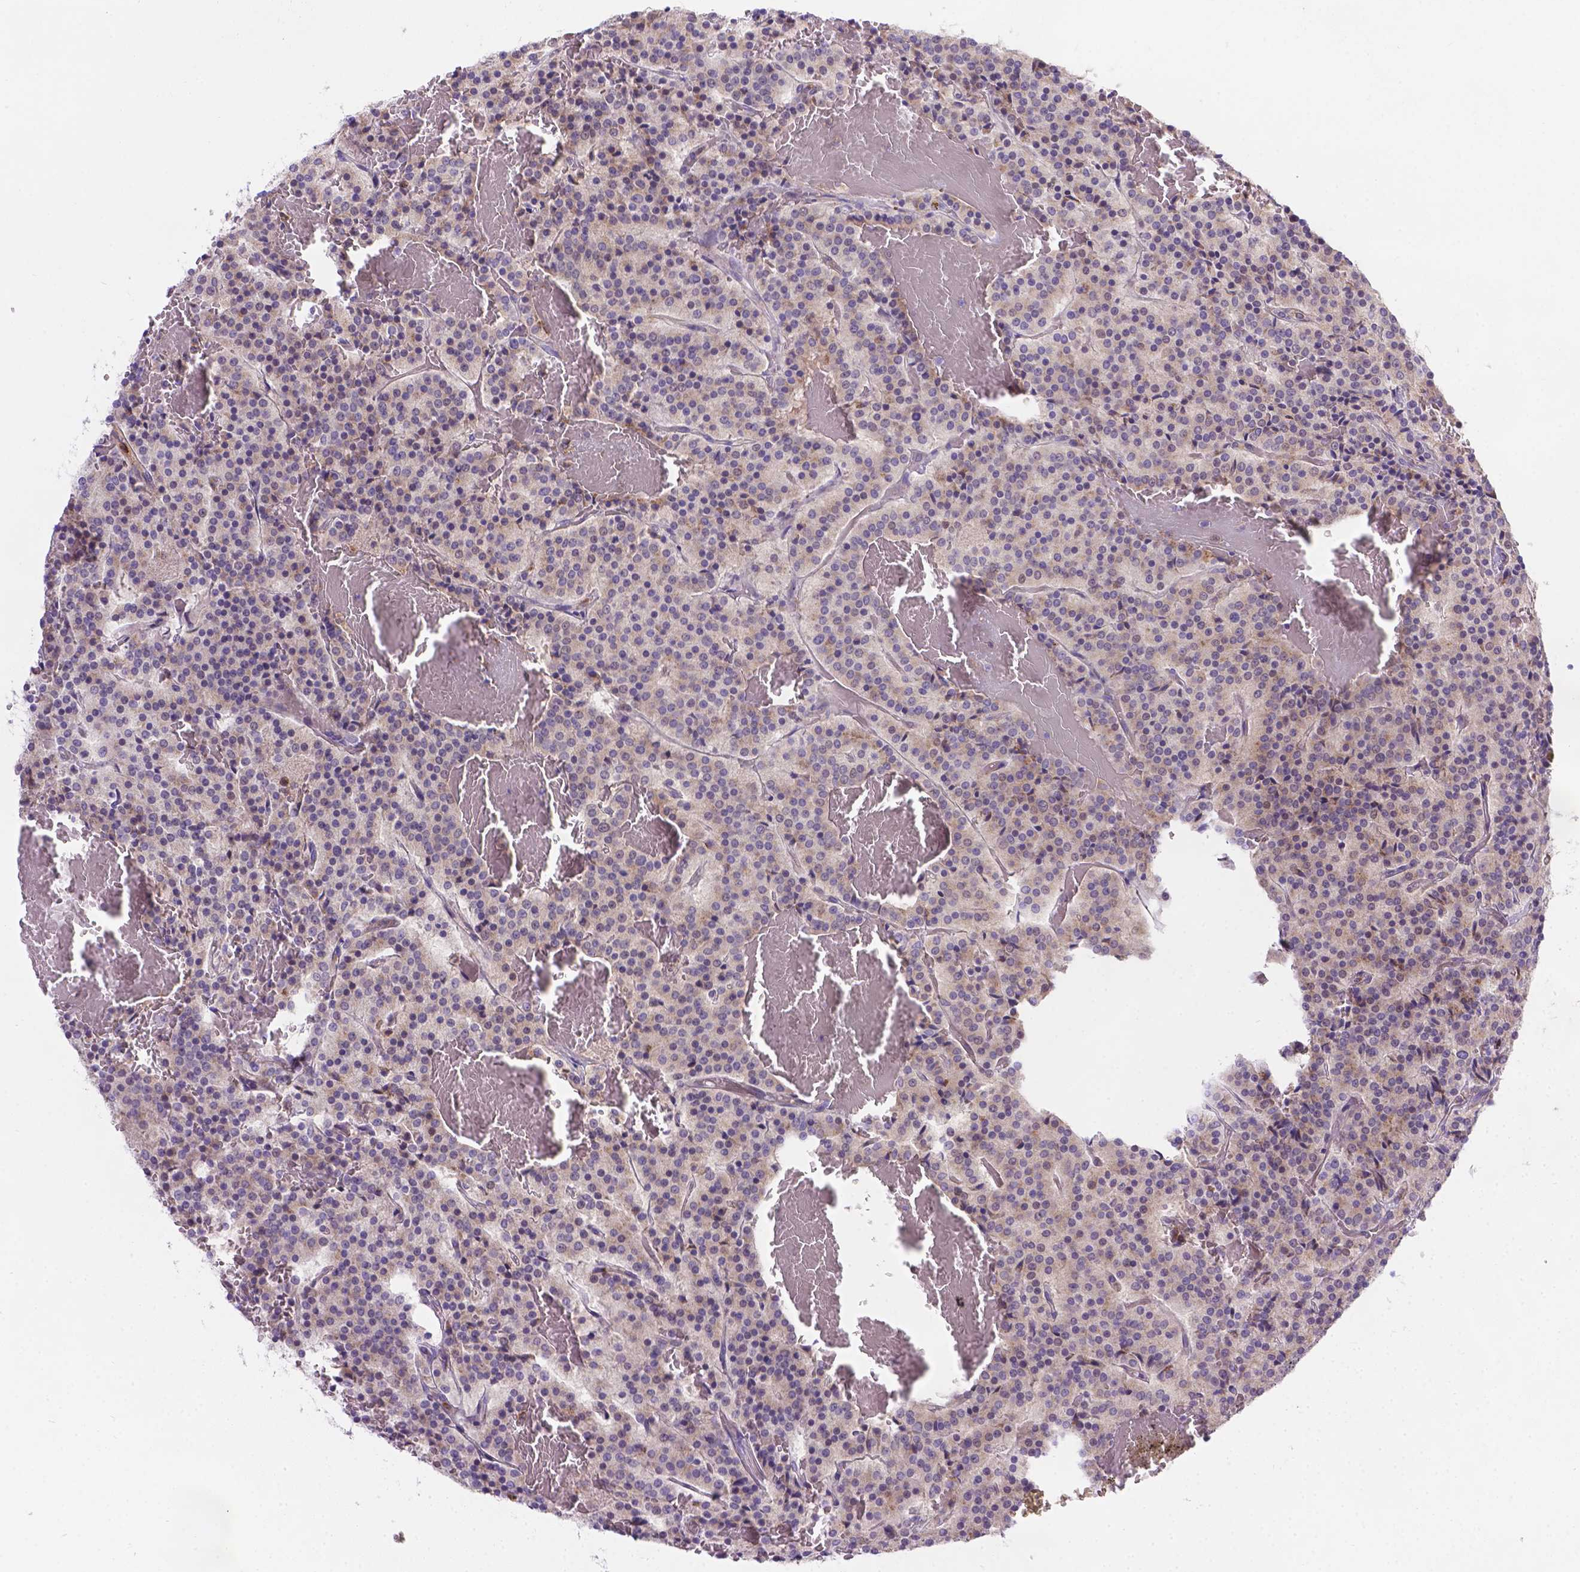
{"staining": {"intensity": "weak", "quantity": "25%-75%", "location": "cytoplasmic/membranous"}, "tissue": "carcinoid", "cell_type": "Tumor cells", "image_type": "cancer", "snomed": [{"axis": "morphology", "description": "Carcinoid, malignant, NOS"}, {"axis": "topography", "description": "Lung"}], "caption": "IHC (DAB) staining of malignant carcinoid displays weak cytoplasmic/membranous protein staining in about 25%-75% of tumor cells.", "gene": "TM4SF18", "patient": {"sex": "male", "age": 70}}